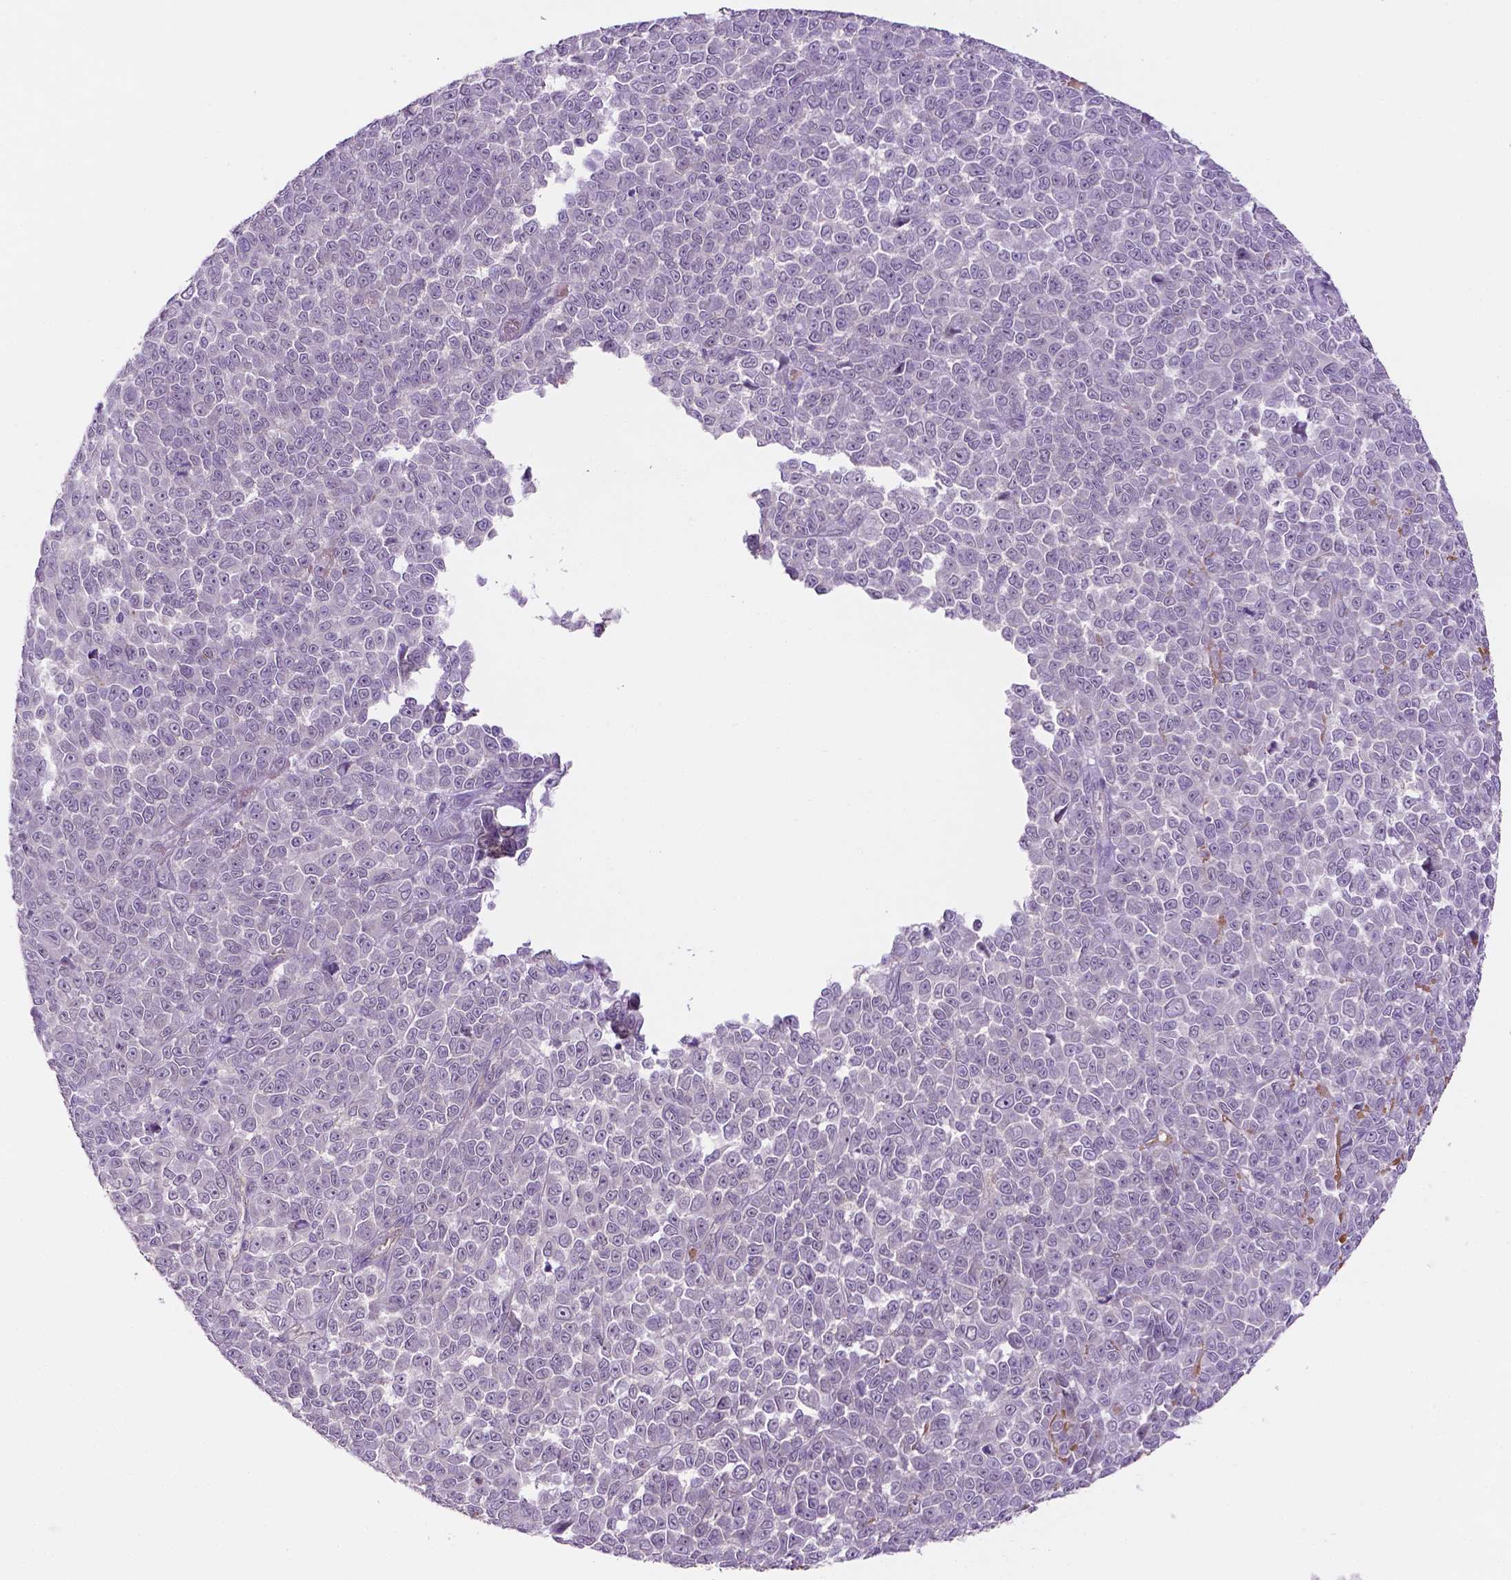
{"staining": {"intensity": "negative", "quantity": "none", "location": "none"}, "tissue": "melanoma", "cell_type": "Tumor cells", "image_type": "cancer", "snomed": [{"axis": "morphology", "description": "Malignant melanoma, NOS"}, {"axis": "topography", "description": "Skin"}], "caption": "The micrograph exhibits no staining of tumor cells in malignant melanoma.", "gene": "FBLN1", "patient": {"sex": "female", "age": 95}}